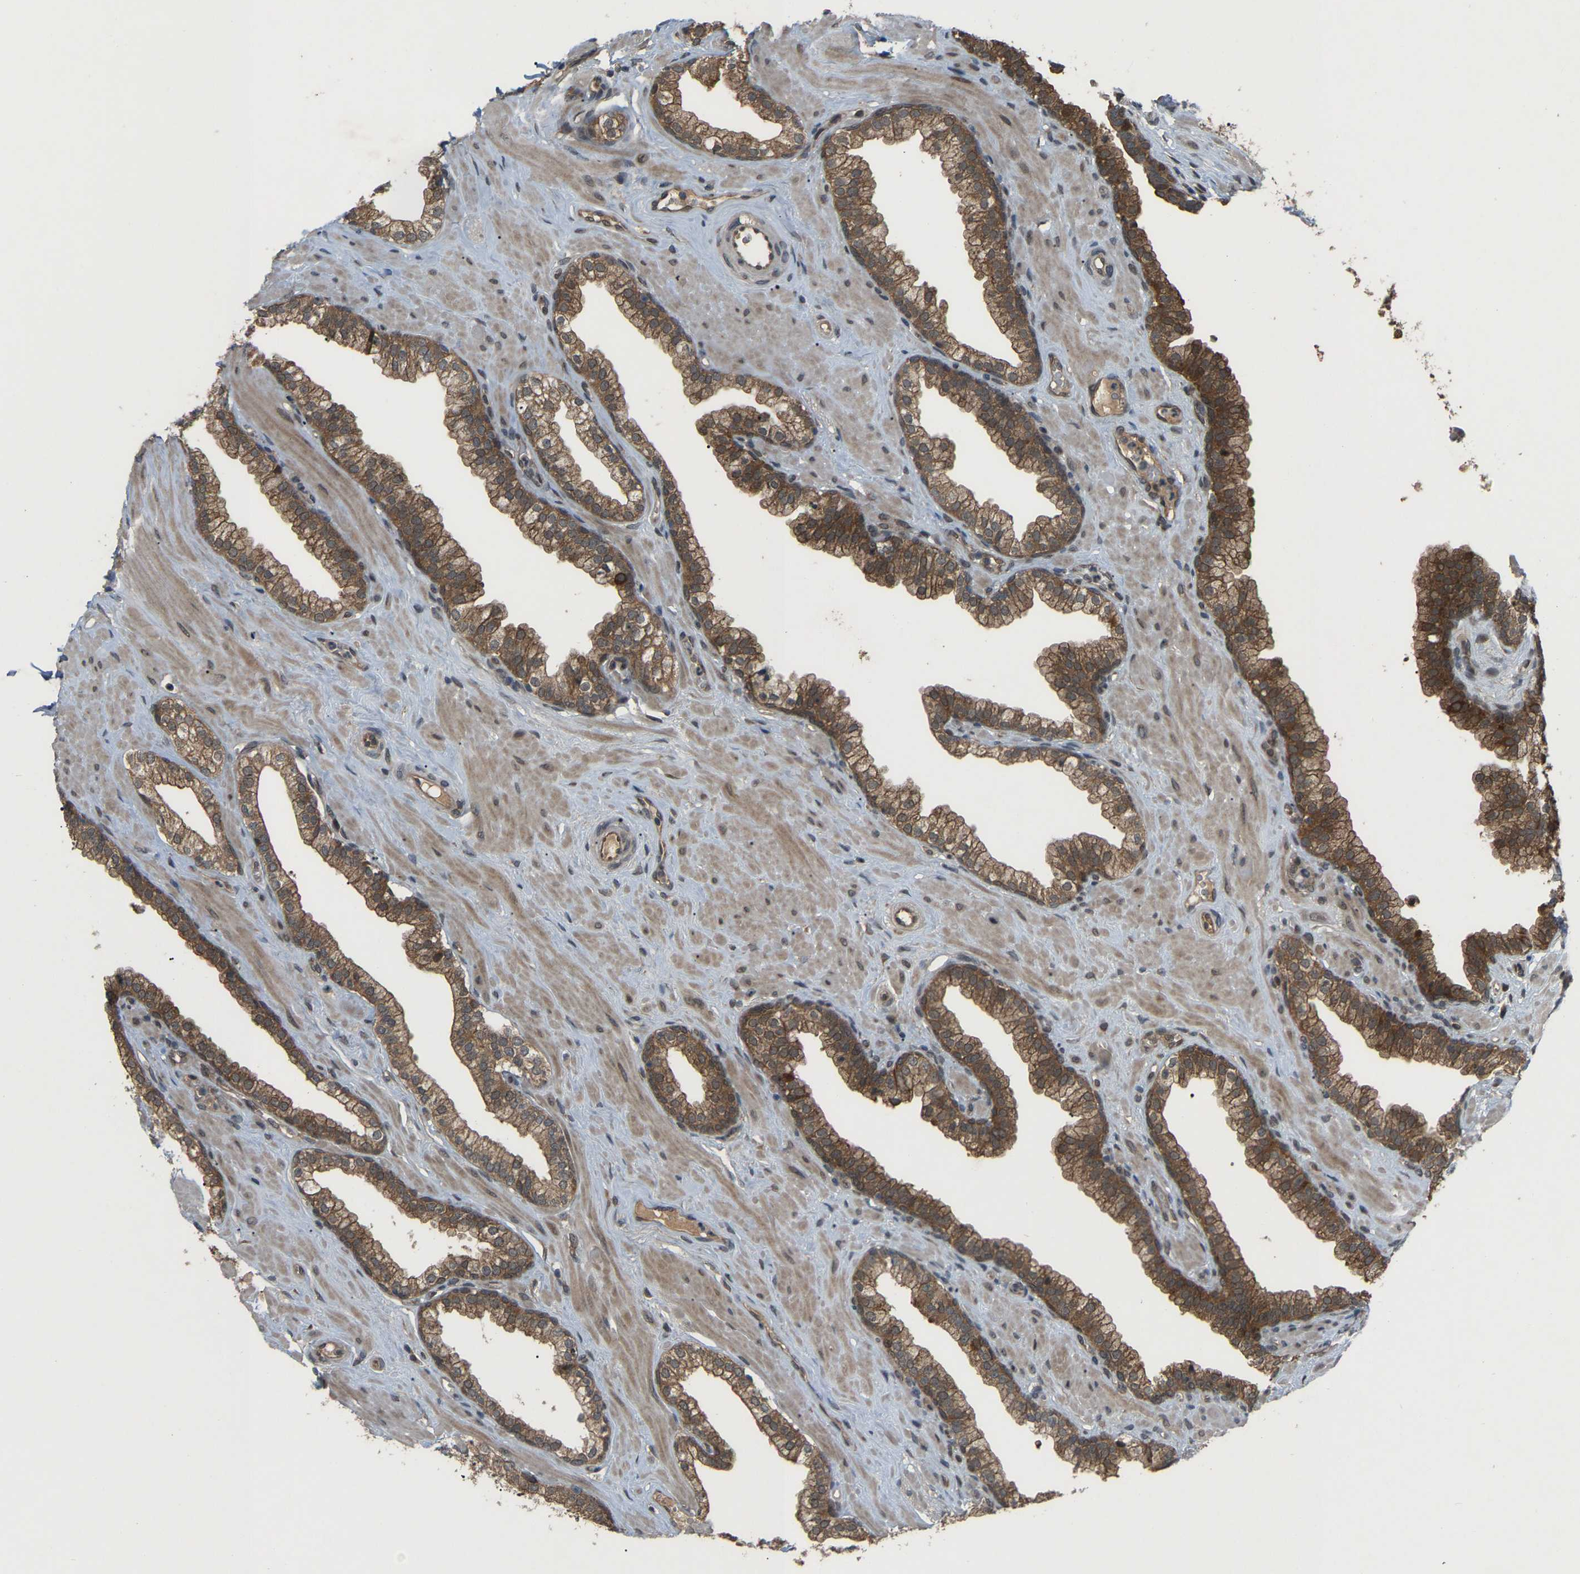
{"staining": {"intensity": "moderate", "quantity": ">75%", "location": "cytoplasmic/membranous"}, "tissue": "prostate", "cell_type": "Glandular cells", "image_type": "normal", "snomed": [{"axis": "morphology", "description": "Normal tissue, NOS"}, {"axis": "morphology", "description": "Urothelial carcinoma, Low grade"}, {"axis": "topography", "description": "Urinary bladder"}, {"axis": "topography", "description": "Prostate"}], "caption": "This image shows immunohistochemistry staining of normal human prostate, with medium moderate cytoplasmic/membranous positivity in about >75% of glandular cells.", "gene": "CROT", "patient": {"sex": "male", "age": 60}}